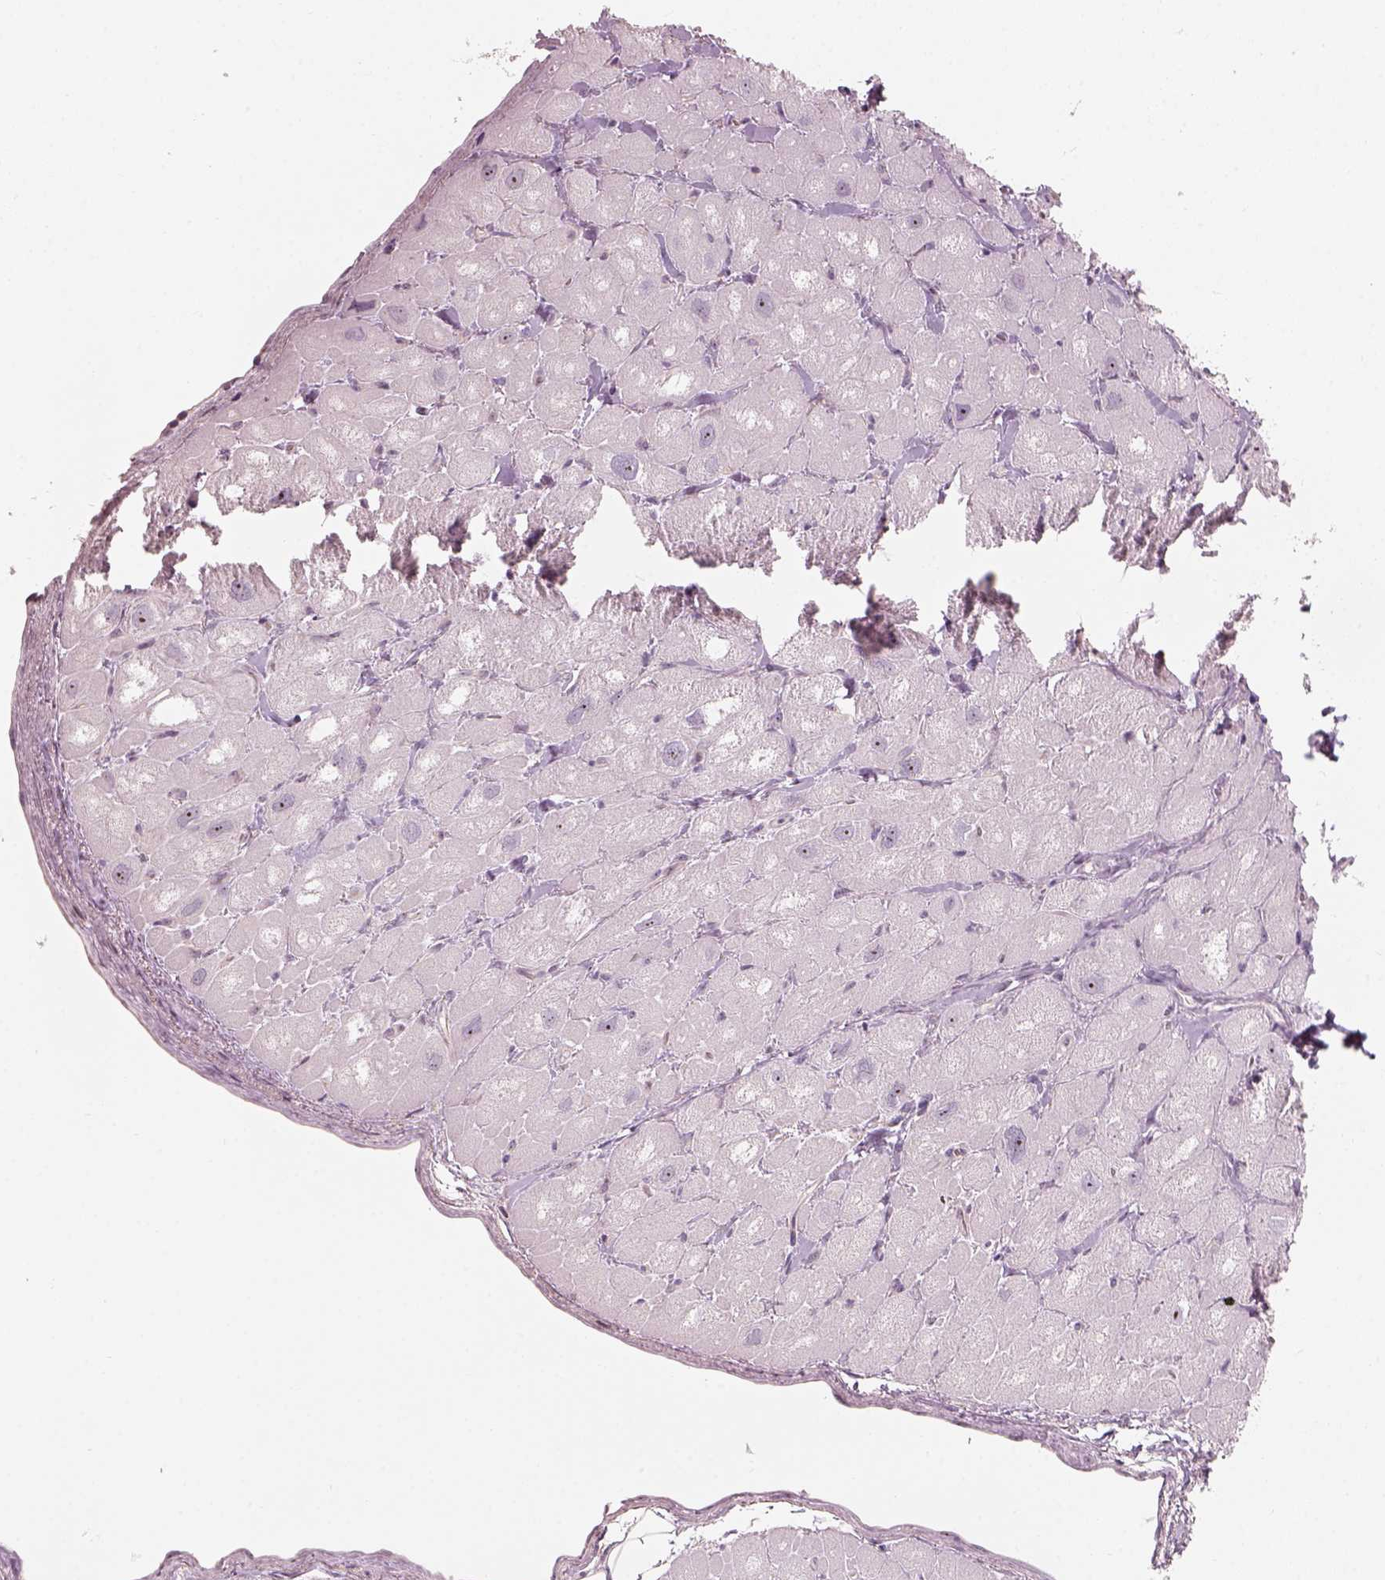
{"staining": {"intensity": "negative", "quantity": "none", "location": "none"}, "tissue": "heart muscle", "cell_type": "Cardiomyocytes", "image_type": "normal", "snomed": [{"axis": "morphology", "description": "Normal tissue, NOS"}, {"axis": "topography", "description": "Heart"}], "caption": "Immunohistochemistry (IHC) of normal heart muscle shows no expression in cardiomyocytes.", "gene": "CDS1", "patient": {"sex": "male", "age": 60}}